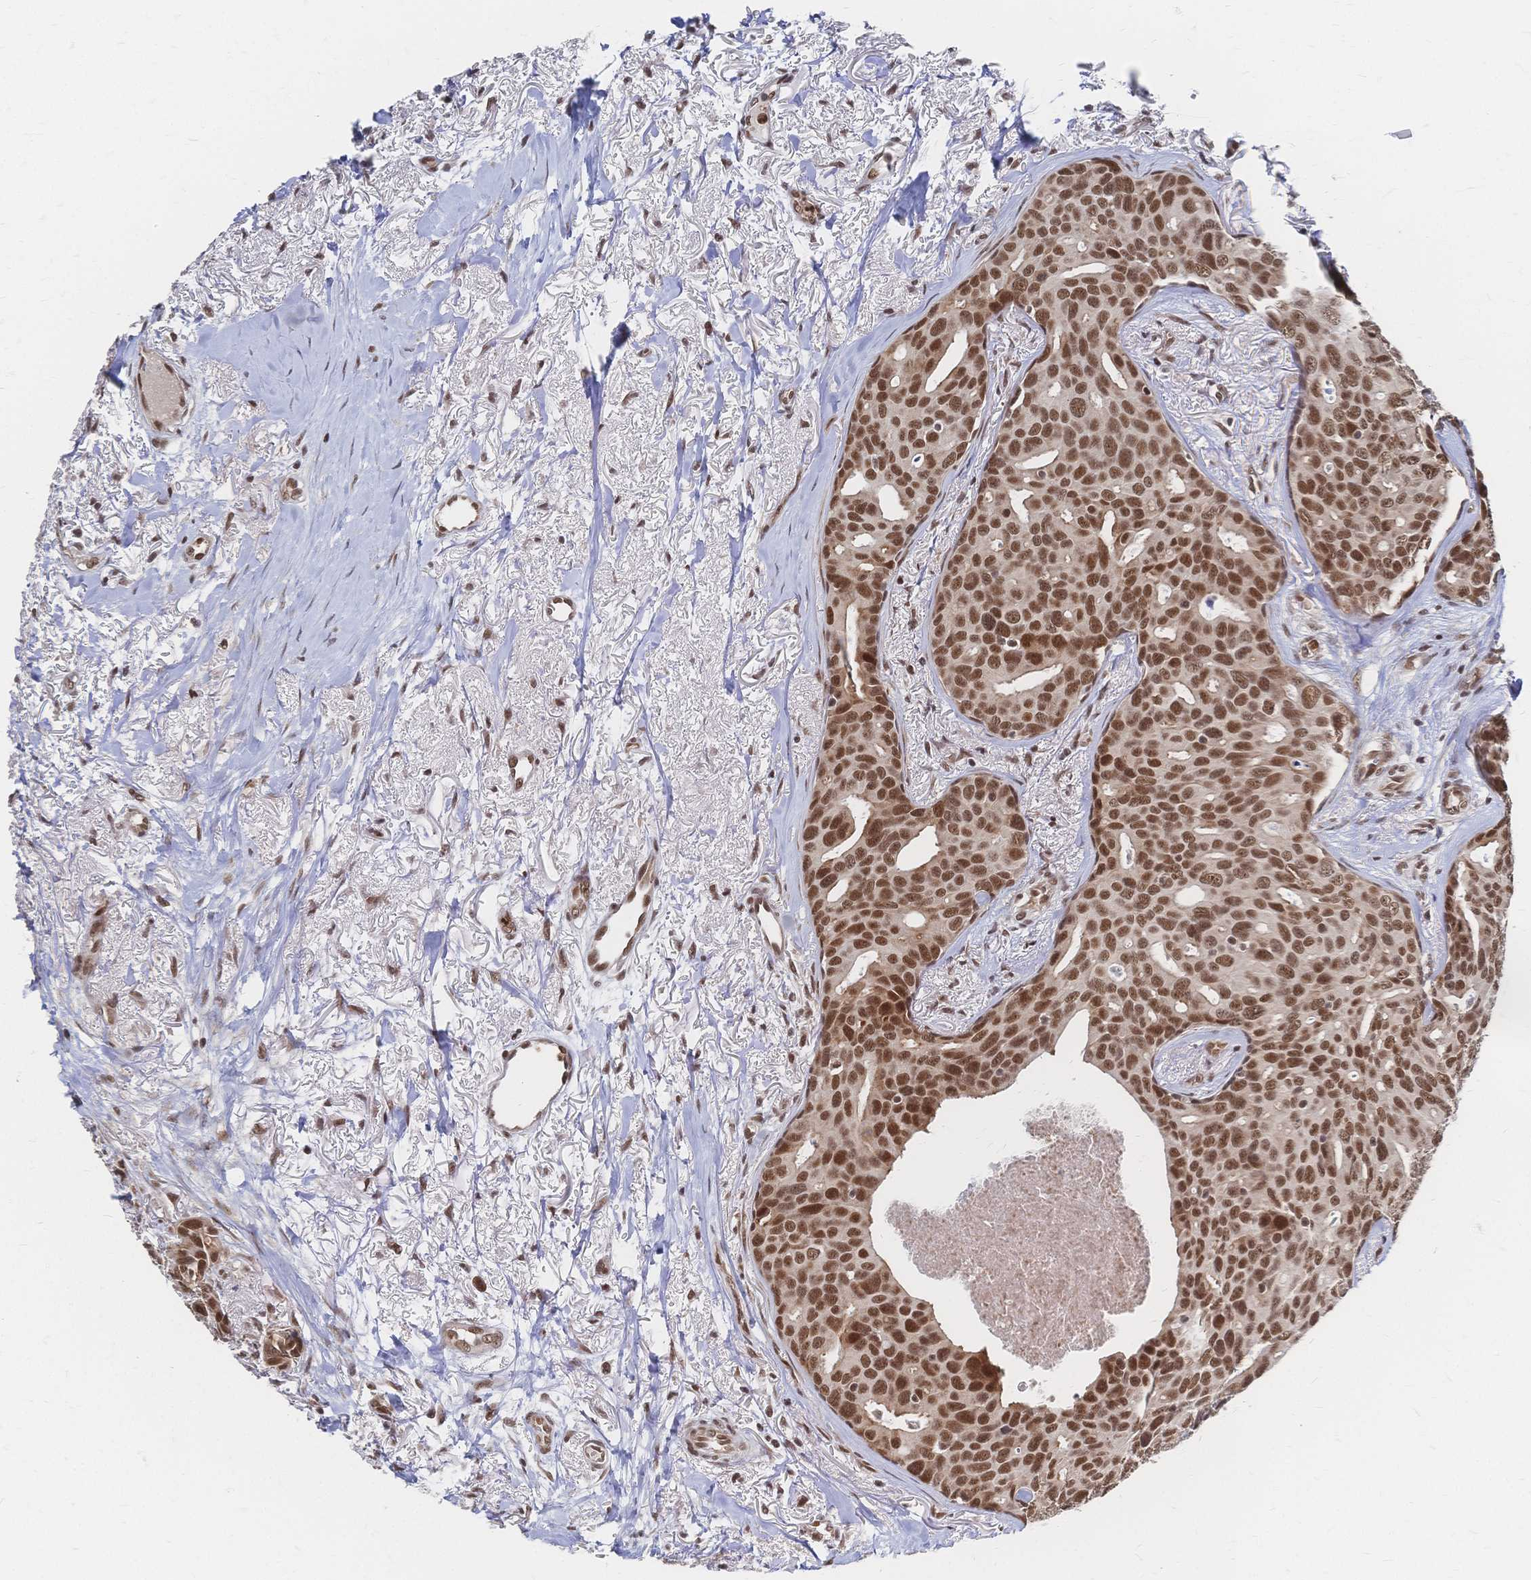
{"staining": {"intensity": "moderate", "quantity": ">75%", "location": "nuclear"}, "tissue": "breast cancer", "cell_type": "Tumor cells", "image_type": "cancer", "snomed": [{"axis": "morphology", "description": "Duct carcinoma"}, {"axis": "topography", "description": "Breast"}], "caption": "Moderate nuclear expression for a protein is seen in approximately >75% of tumor cells of breast cancer using IHC.", "gene": "NELFA", "patient": {"sex": "female", "age": 54}}